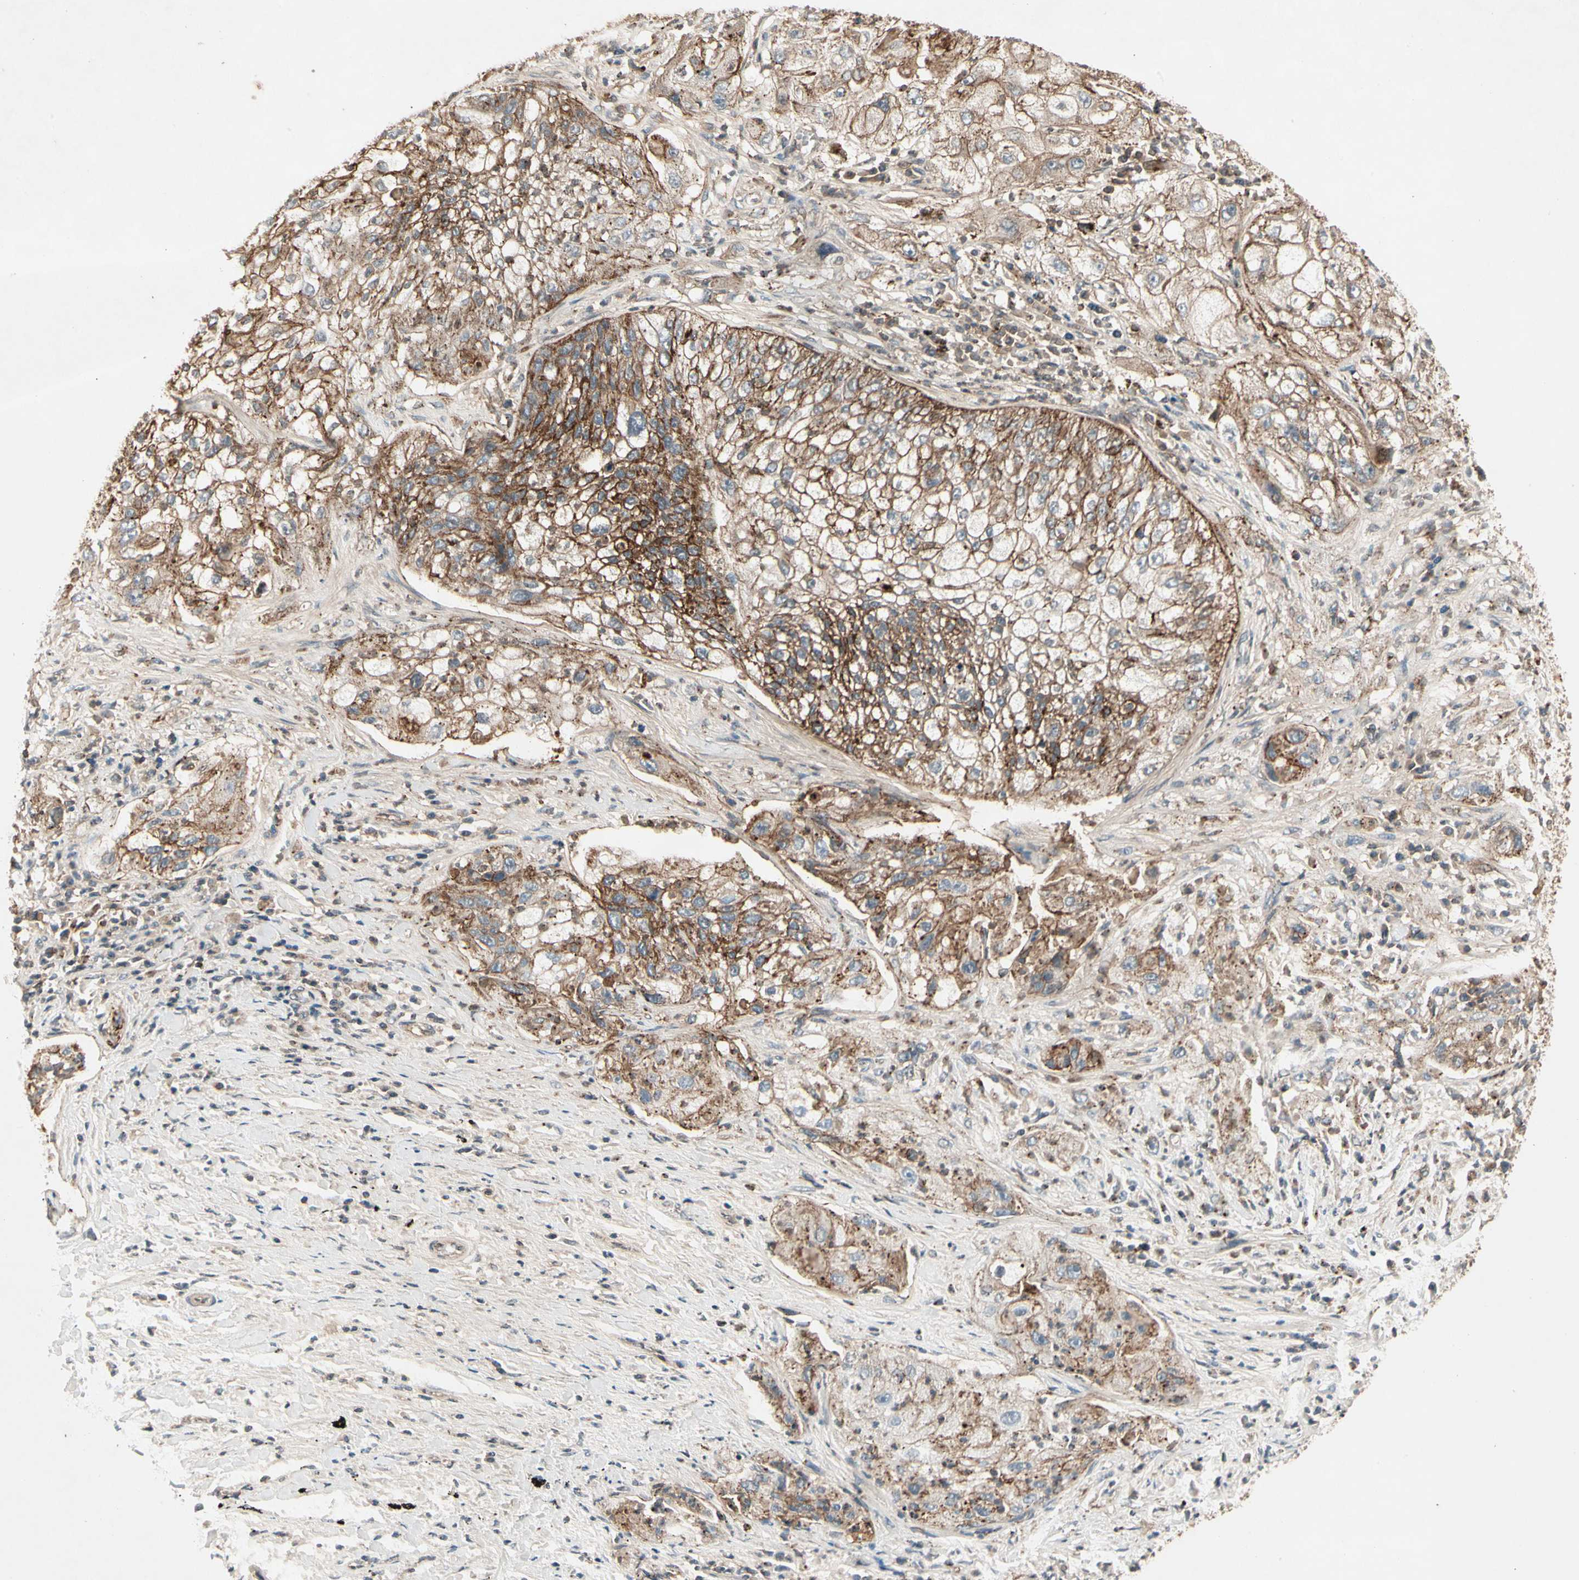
{"staining": {"intensity": "moderate", "quantity": ">75%", "location": "cytoplasmic/membranous"}, "tissue": "lung cancer", "cell_type": "Tumor cells", "image_type": "cancer", "snomed": [{"axis": "morphology", "description": "Inflammation, NOS"}, {"axis": "morphology", "description": "Squamous cell carcinoma, NOS"}, {"axis": "topography", "description": "Lymph node"}, {"axis": "topography", "description": "Soft tissue"}, {"axis": "topography", "description": "Lung"}], "caption": "Lung cancer (squamous cell carcinoma) tissue displays moderate cytoplasmic/membranous staining in approximately >75% of tumor cells", "gene": "FLOT1", "patient": {"sex": "male", "age": 66}}